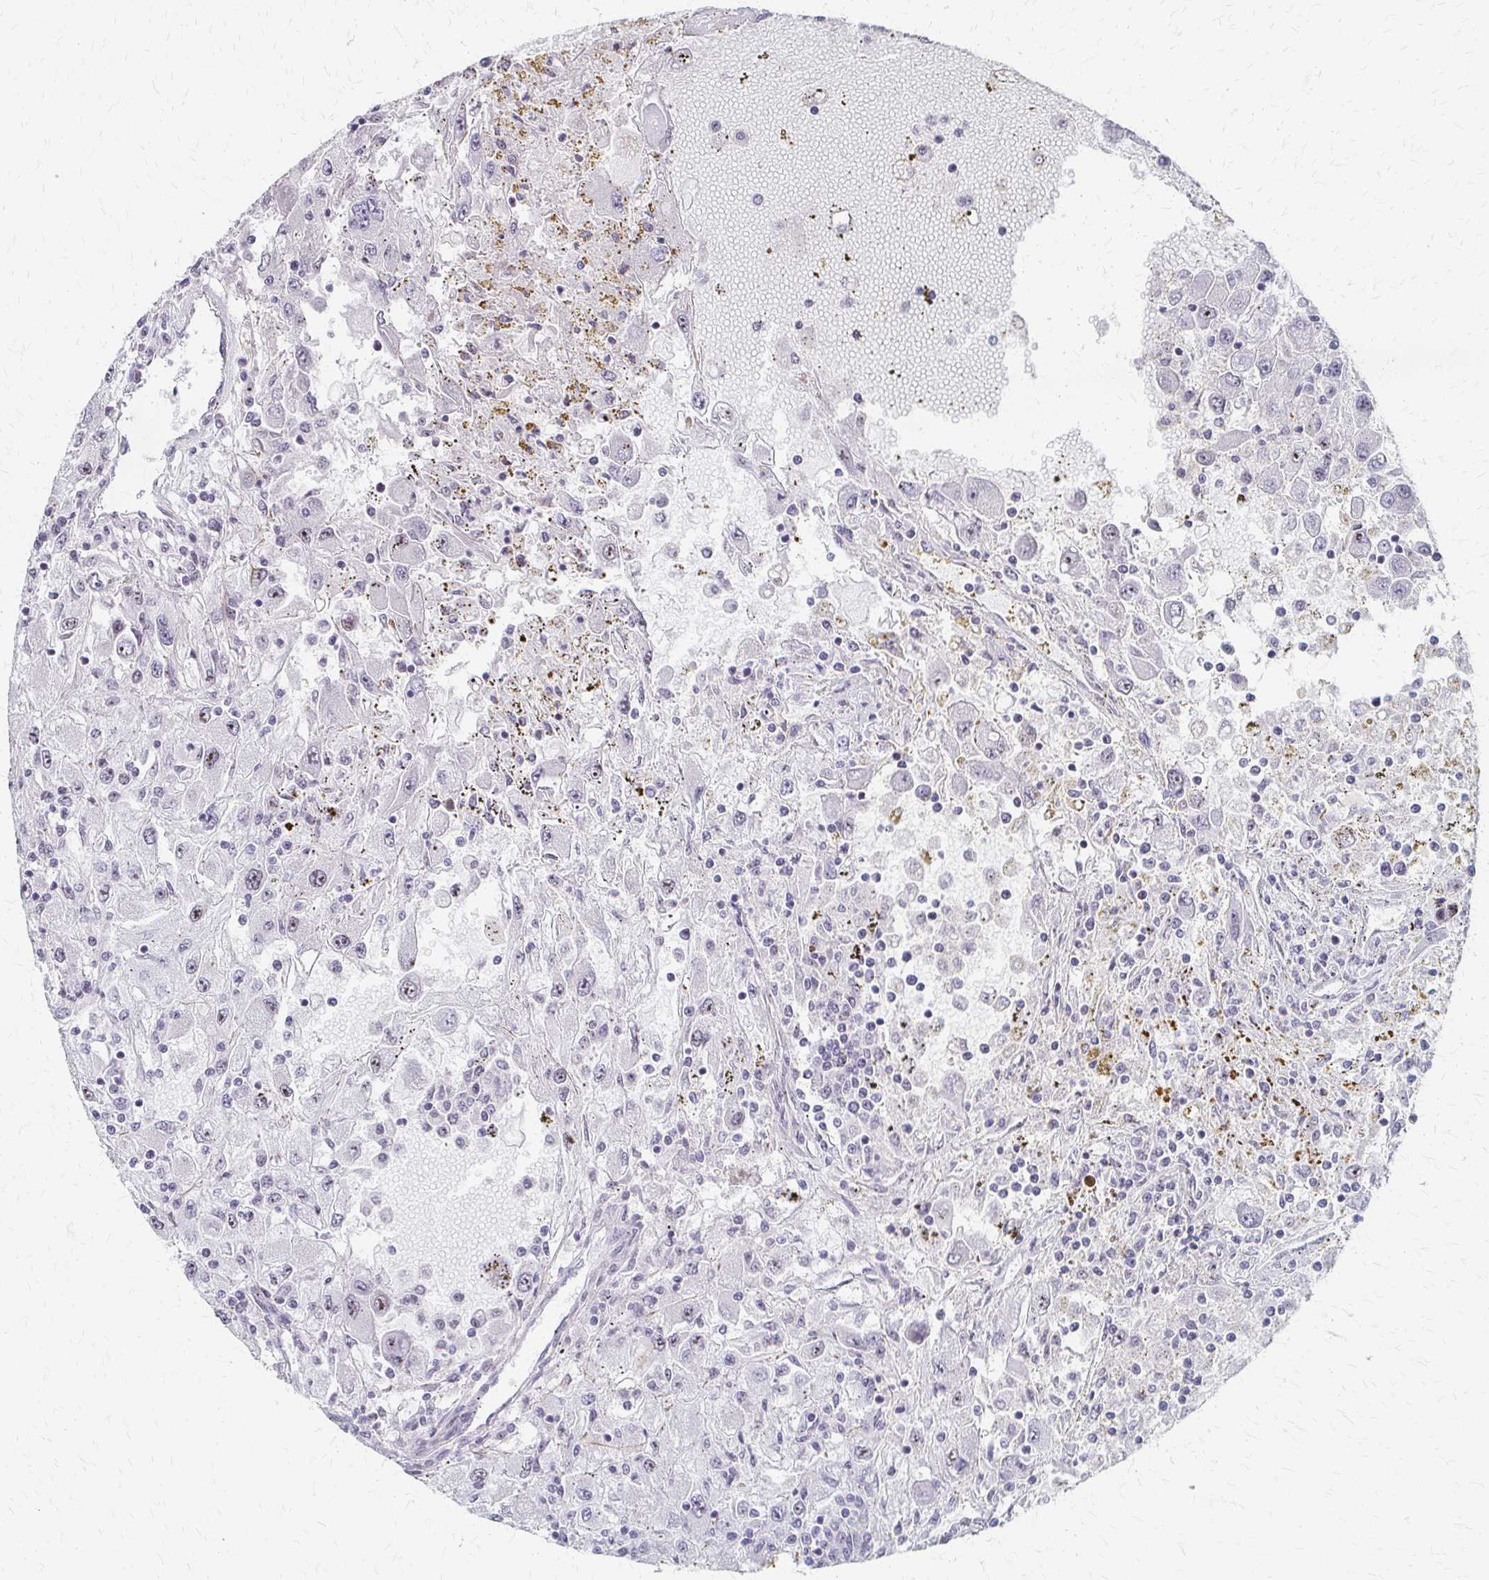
{"staining": {"intensity": "weak", "quantity": "<25%", "location": "nuclear"}, "tissue": "renal cancer", "cell_type": "Tumor cells", "image_type": "cancer", "snomed": [{"axis": "morphology", "description": "Adenocarcinoma, NOS"}, {"axis": "topography", "description": "Kidney"}], "caption": "Immunohistochemistry micrograph of human renal adenocarcinoma stained for a protein (brown), which demonstrates no staining in tumor cells. The staining is performed using DAB brown chromogen with nuclei counter-stained in using hematoxylin.", "gene": "PES1", "patient": {"sex": "female", "age": 67}}